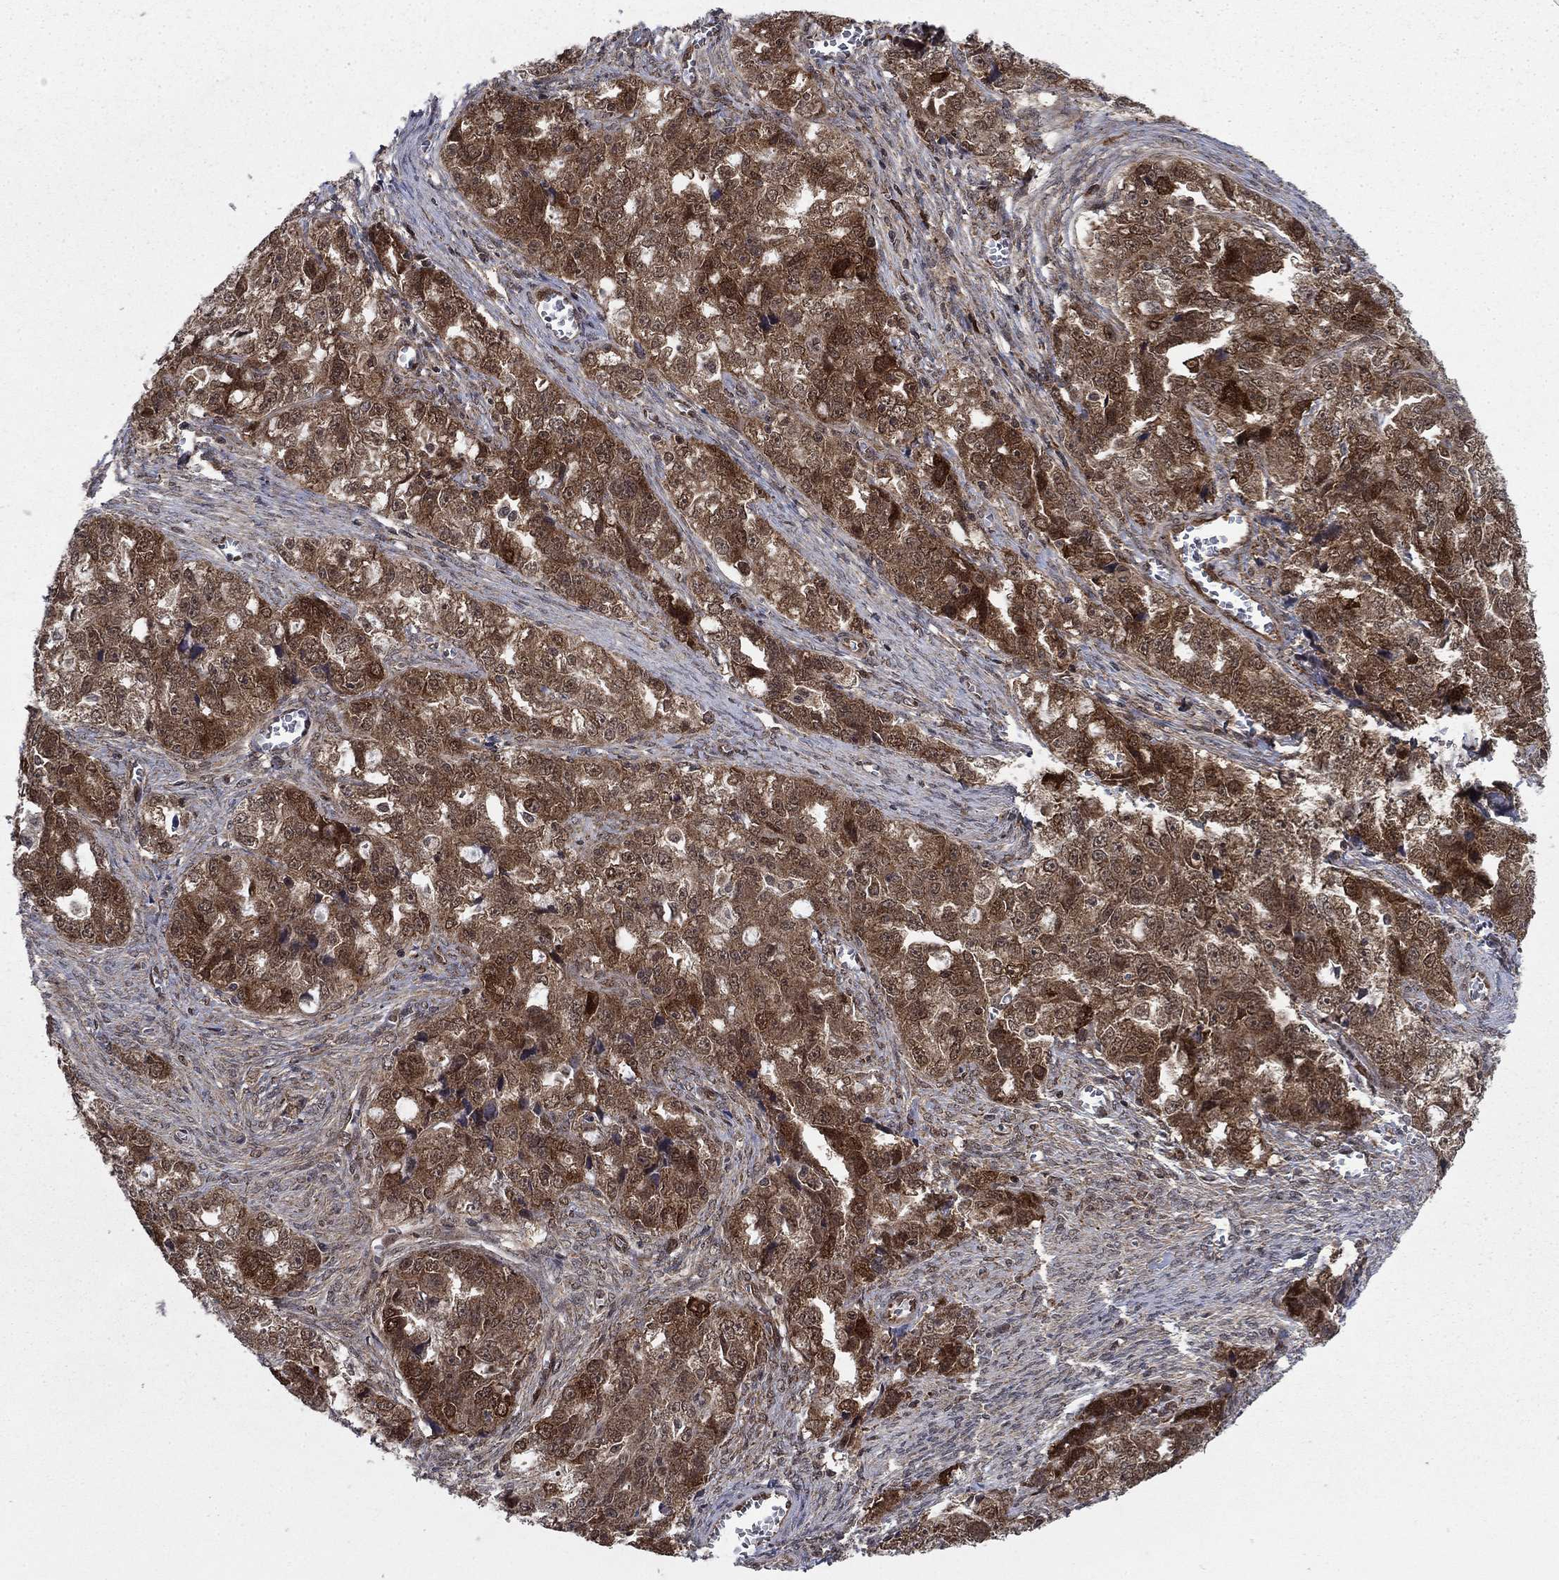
{"staining": {"intensity": "moderate", "quantity": ">75%", "location": "cytoplasmic/membranous"}, "tissue": "ovarian cancer", "cell_type": "Tumor cells", "image_type": "cancer", "snomed": [{"axis": "morphology", "description": "Cystadenocarcinoma, serous, NOS"}, {"axis": "topography", "description": "Ovary"}], "caption": "Protein analysis of serous cystadenocarcinoma (ovarian) tissue displays moderate cytoplasmic/membranous expression in approximately >75% of tumor cells.", "gene": "DNAJA1", "patient": {"sex": "female", "age": 51}}